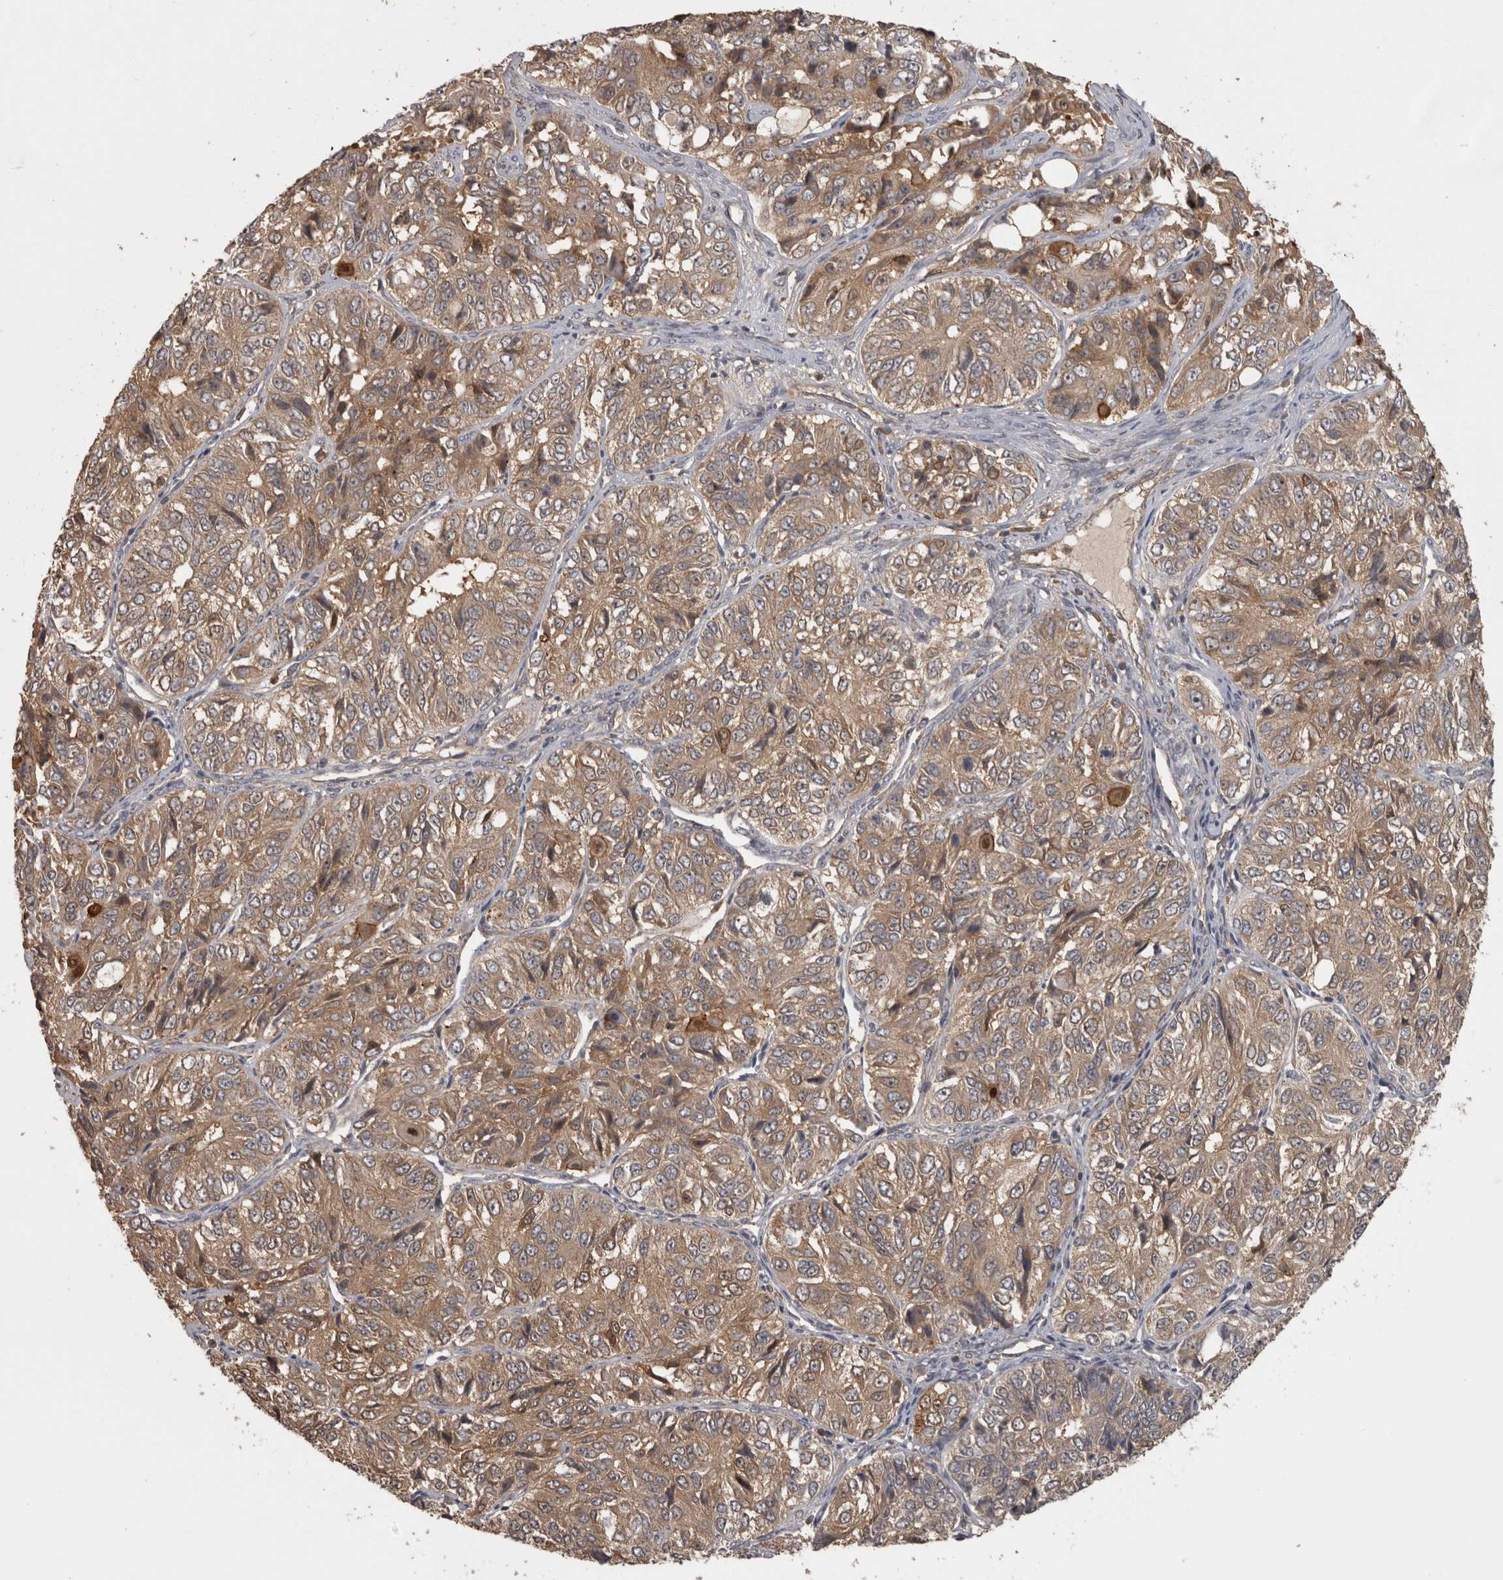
{"staining": {"intensity": "weak", "quantity": ">75%", "location": "cytoplasmic/membranous"}, "tissue": "ovarian cancer", "cell_type": "Tumor cells", "image_type": "cancer", "snomed": [{"axis": "morphology", "description": "Carcinoma, endometroid"}, {"axis": "topography", "description": "Ovary"}], "caption": "Tumor cells exhibit low levels of weak cytoplasmic/membranous expression in about >75% of cells in endometroid carcinoma (ovarian). (DAB = brown stain, brightfield microscopy at high magnification).", "gene": "MICU3", "patient": {"sex": "female", "age": 51}}